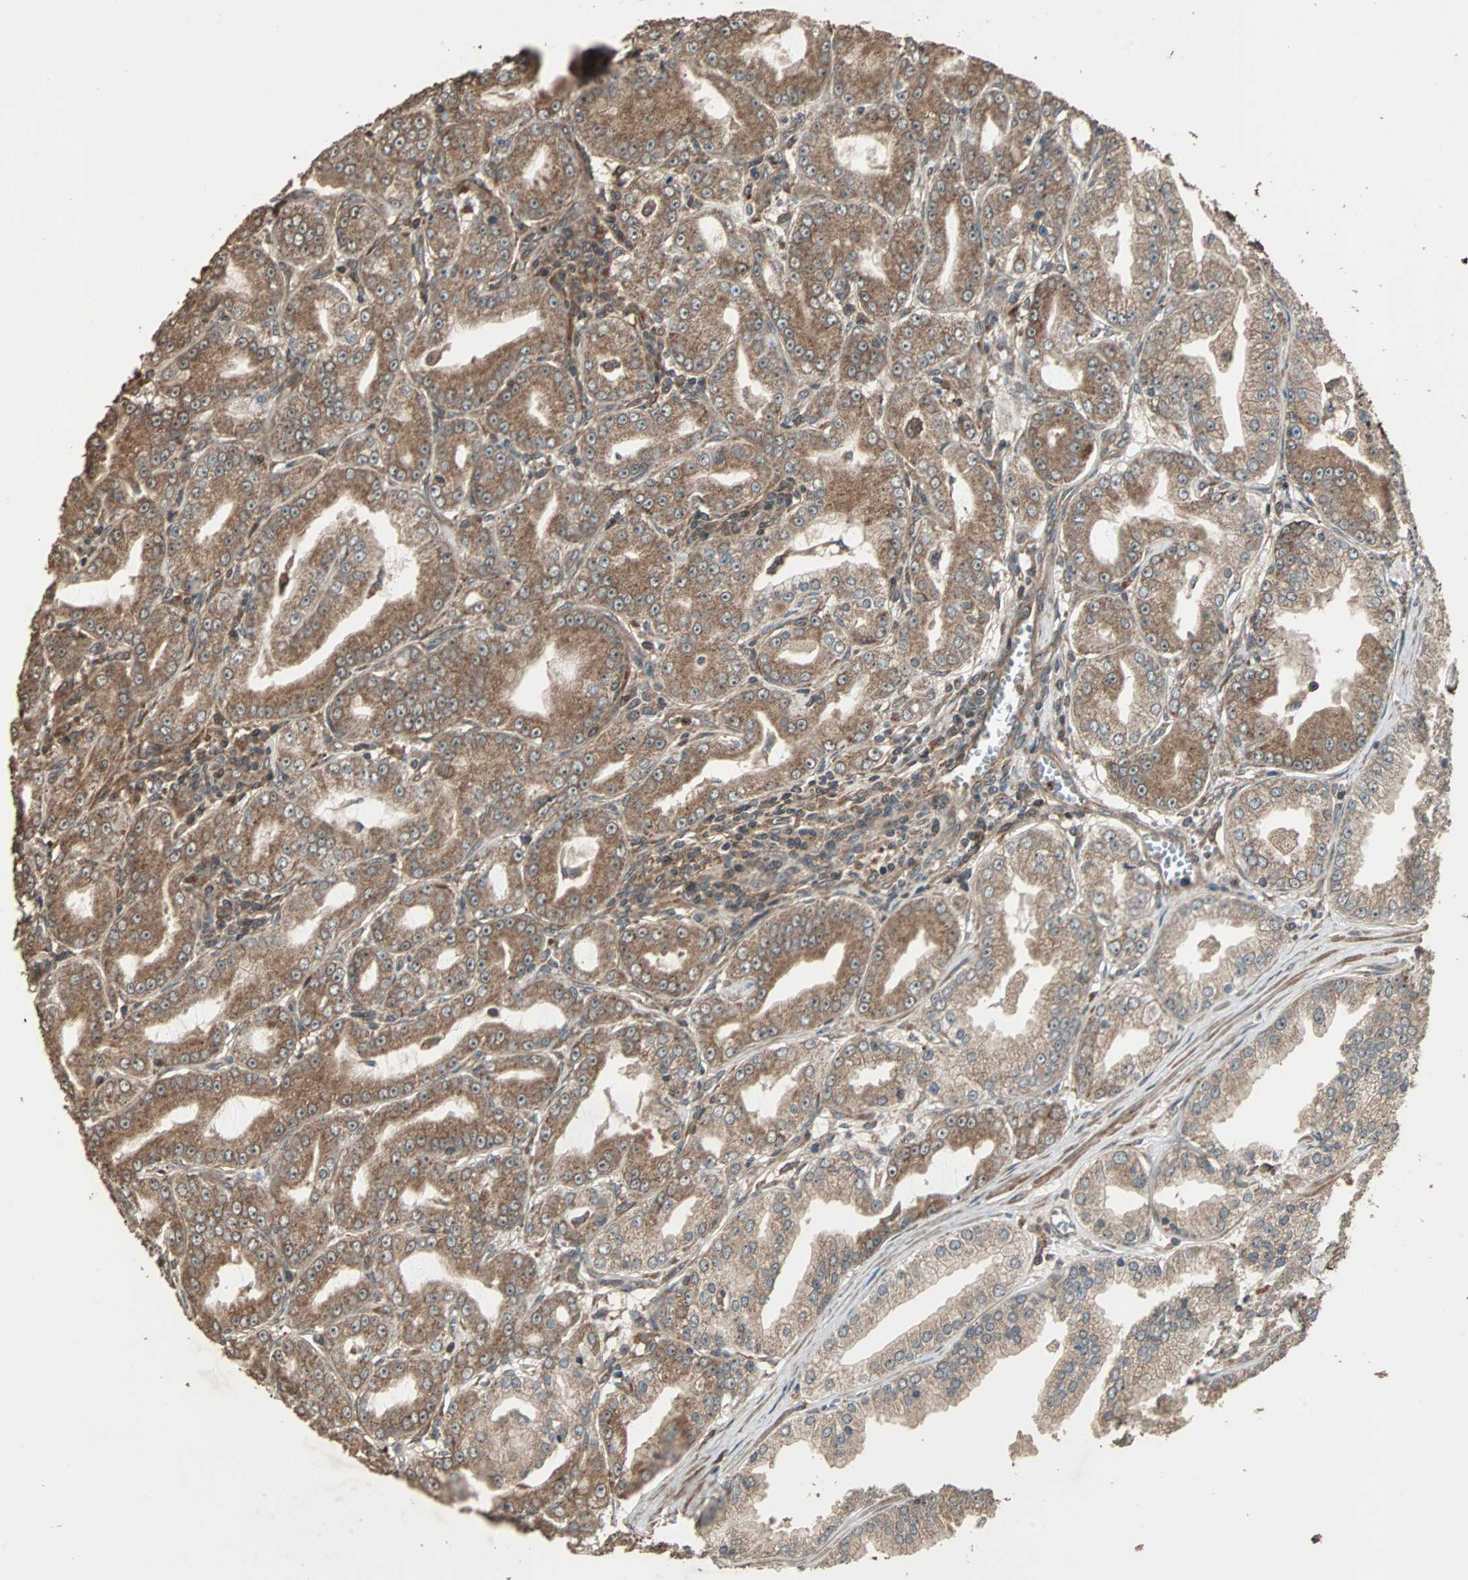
{"staining": {"intensity": "moderate", "quantity": ">75%", "location": "cytoplasmic/membranous"}, "tissue": "prostate cancer", "cell_type": "Tumor cells", "image_type": "cancer", "snomed": [{"axis": "morphology", "description": "Adenocarcinoma, High grade"}, {"axis": "topography", "description": "Prostate"}], "caption": "Immunohistochemical staining of human prostate cancer (adenocarcinoma (high-grade)) shows medium levels of moderate cytoplasmic/membranous expression in about >75% of tumor cells. (DAB IHC, brown staining for protein, blue staining for nuclei).", "gene": "LAMTOR5", "patient": {"sex": "male", "age": 61}}